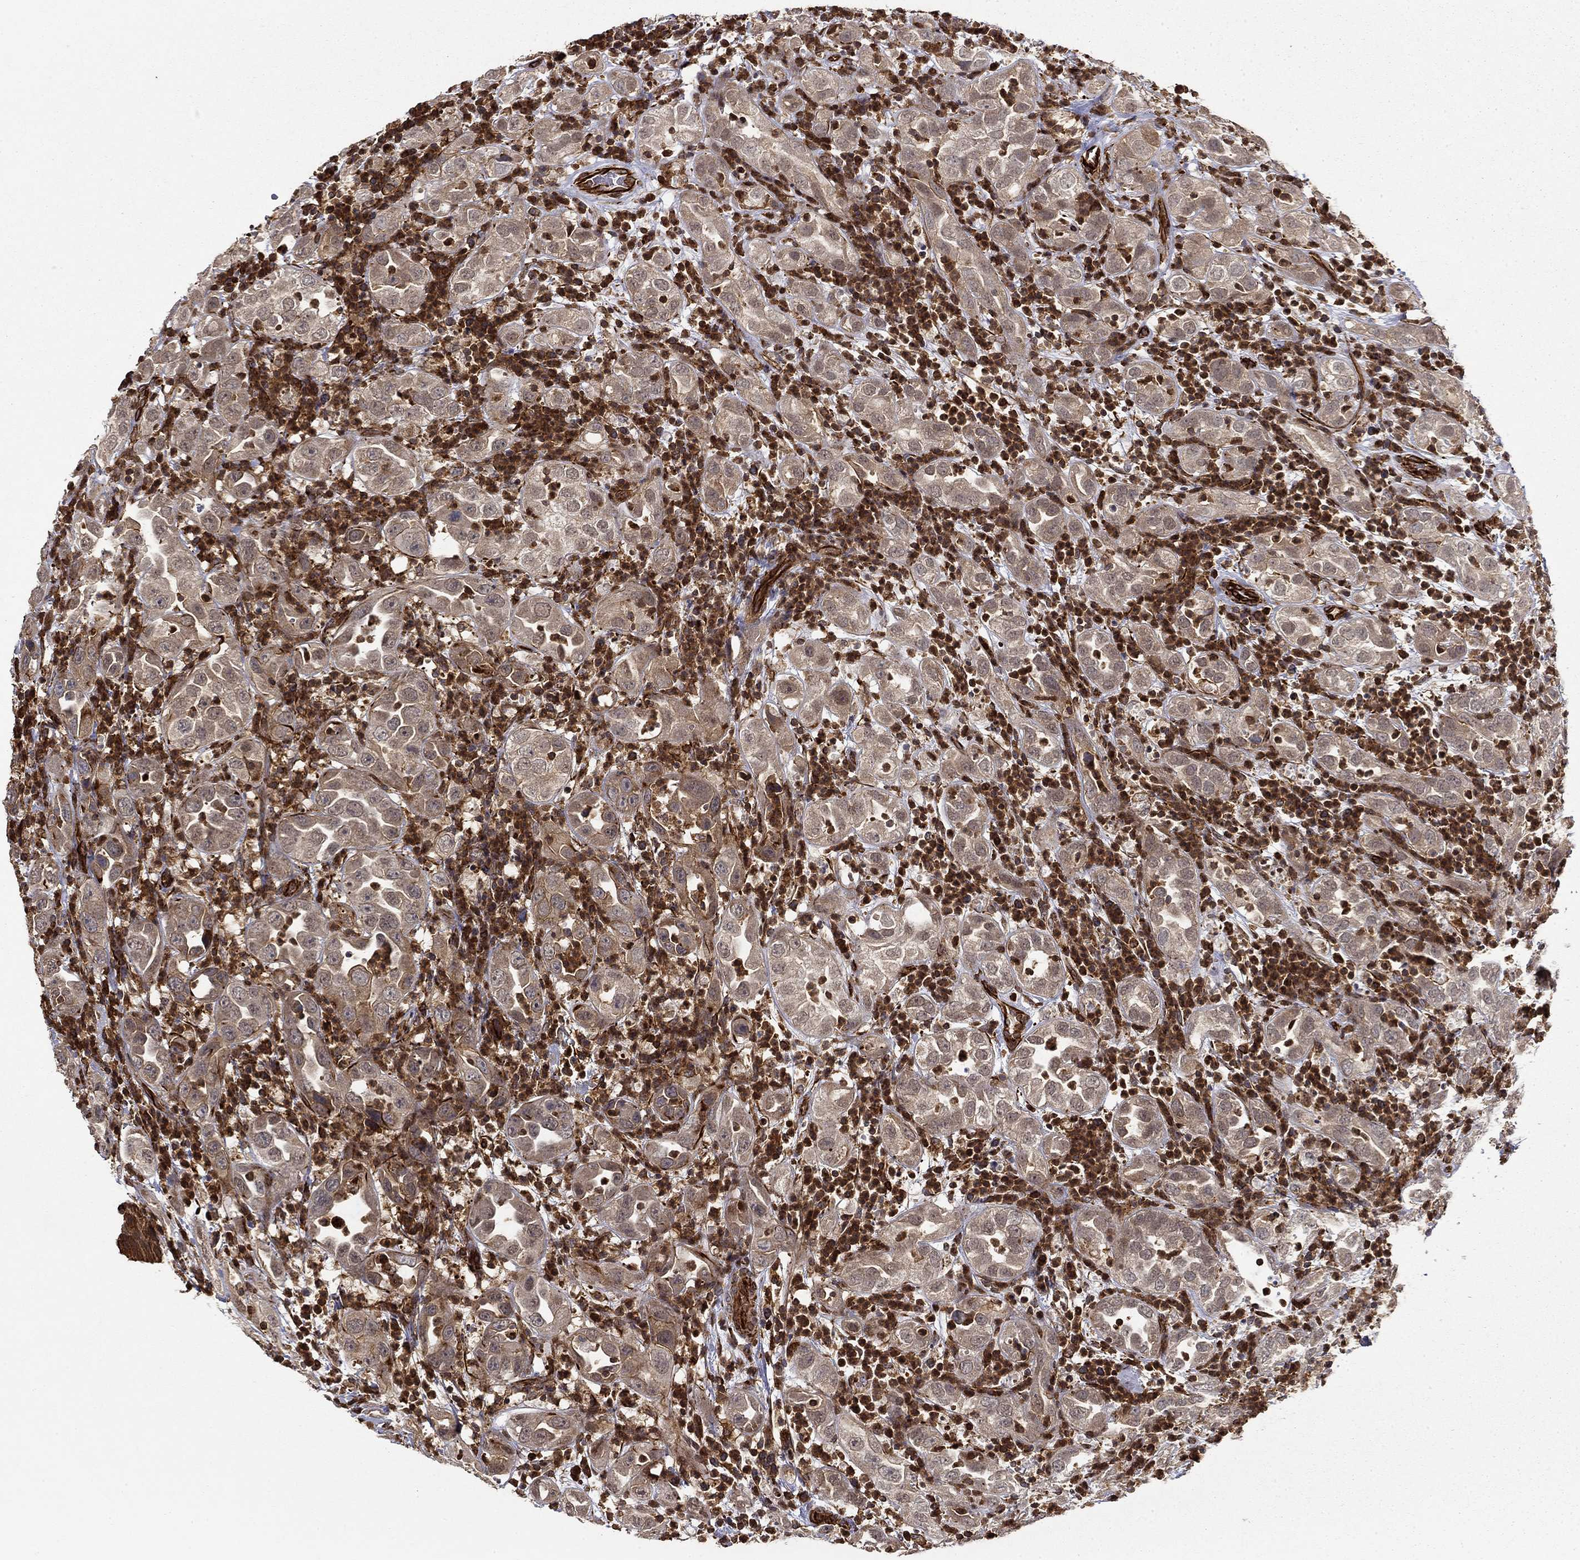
{"staining": {"intensity": "moderate", "quantity": "25%-75%", "location": "cytoplasmic/membranous"}, "tissue": "urothelial cancer", "cell_type": "Tumor cells", "image_type": "cancer", "snomed": [{"axis": "morphology", "description": "Urothelial carcinoma, High grade"}, {"axis": "topography", "description": "Urinary bladder"}], "caption": "Brown immunohistochemical staining in human high-grade urothelial carcinoma displays moderate cytoplasmic/membranous positivity in approximately 25%-75% of tumor cells. (DAB IHC with brightfield microscopy, high magnification).", "gene": "ADM", "patient": {"sex": "female", "age": 41}}